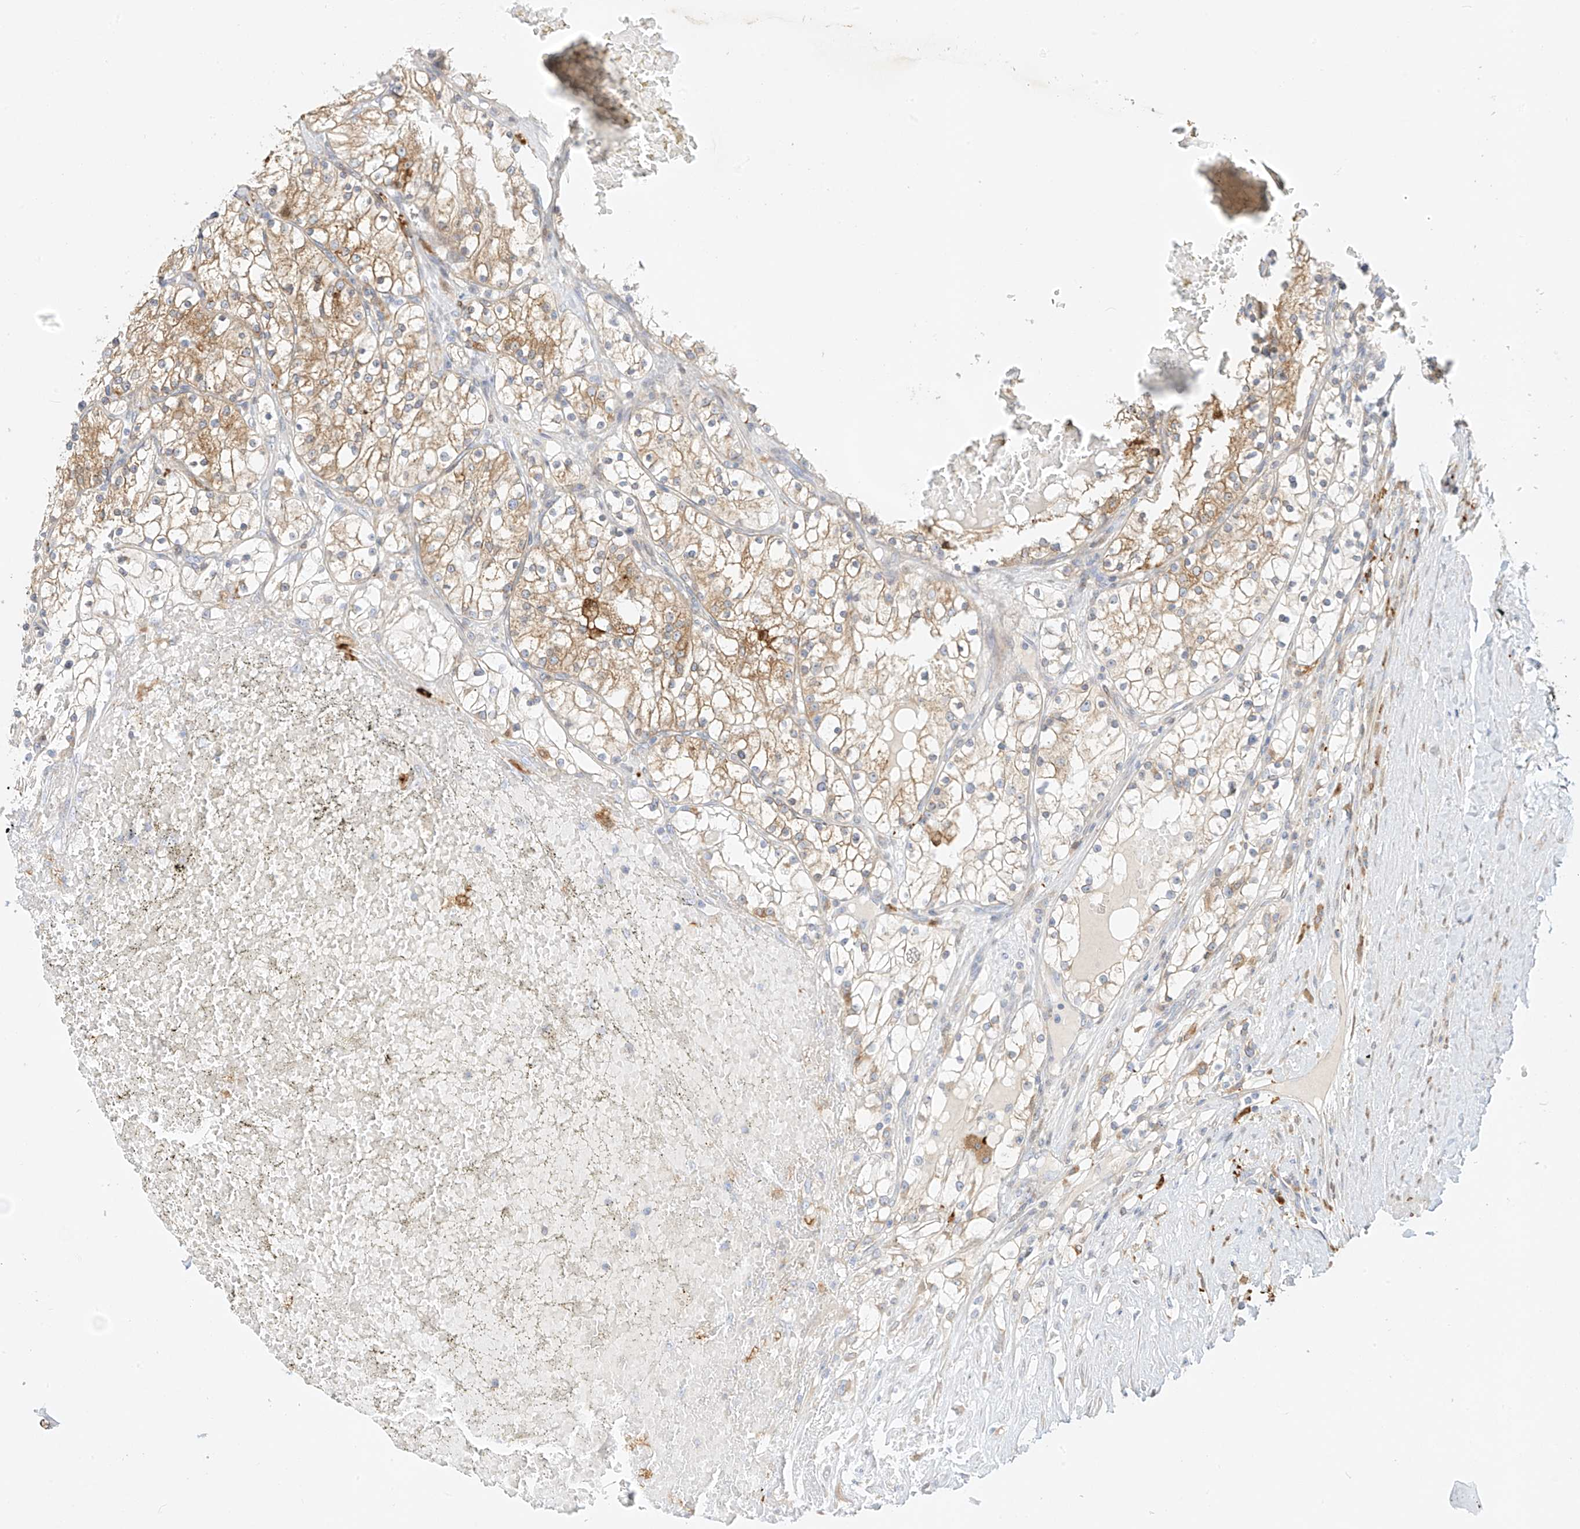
{"staining": {"intensity": "moderate", "quantity": ">75%", "location": "cytoplasmic/membranous"}, "tissue": "renal cancer", "cell_type": "Tumor cells", "image_type": "cancer", "snomed": [{"axis": "morphology", "description": "Normal tissue, NOS"}, {"axis": "morphology", "description": "Adenocarcinoma, NOS"}, {"axis": "topography", "description": "Kidney"}], "caption": "A brown stain shows moderate cytoplasmic/membranous staining of a protein in renal adenocarcinoma tumor cells.", "gene": "PCYOX1", "patient": {"sex": "male", "age": 68}}